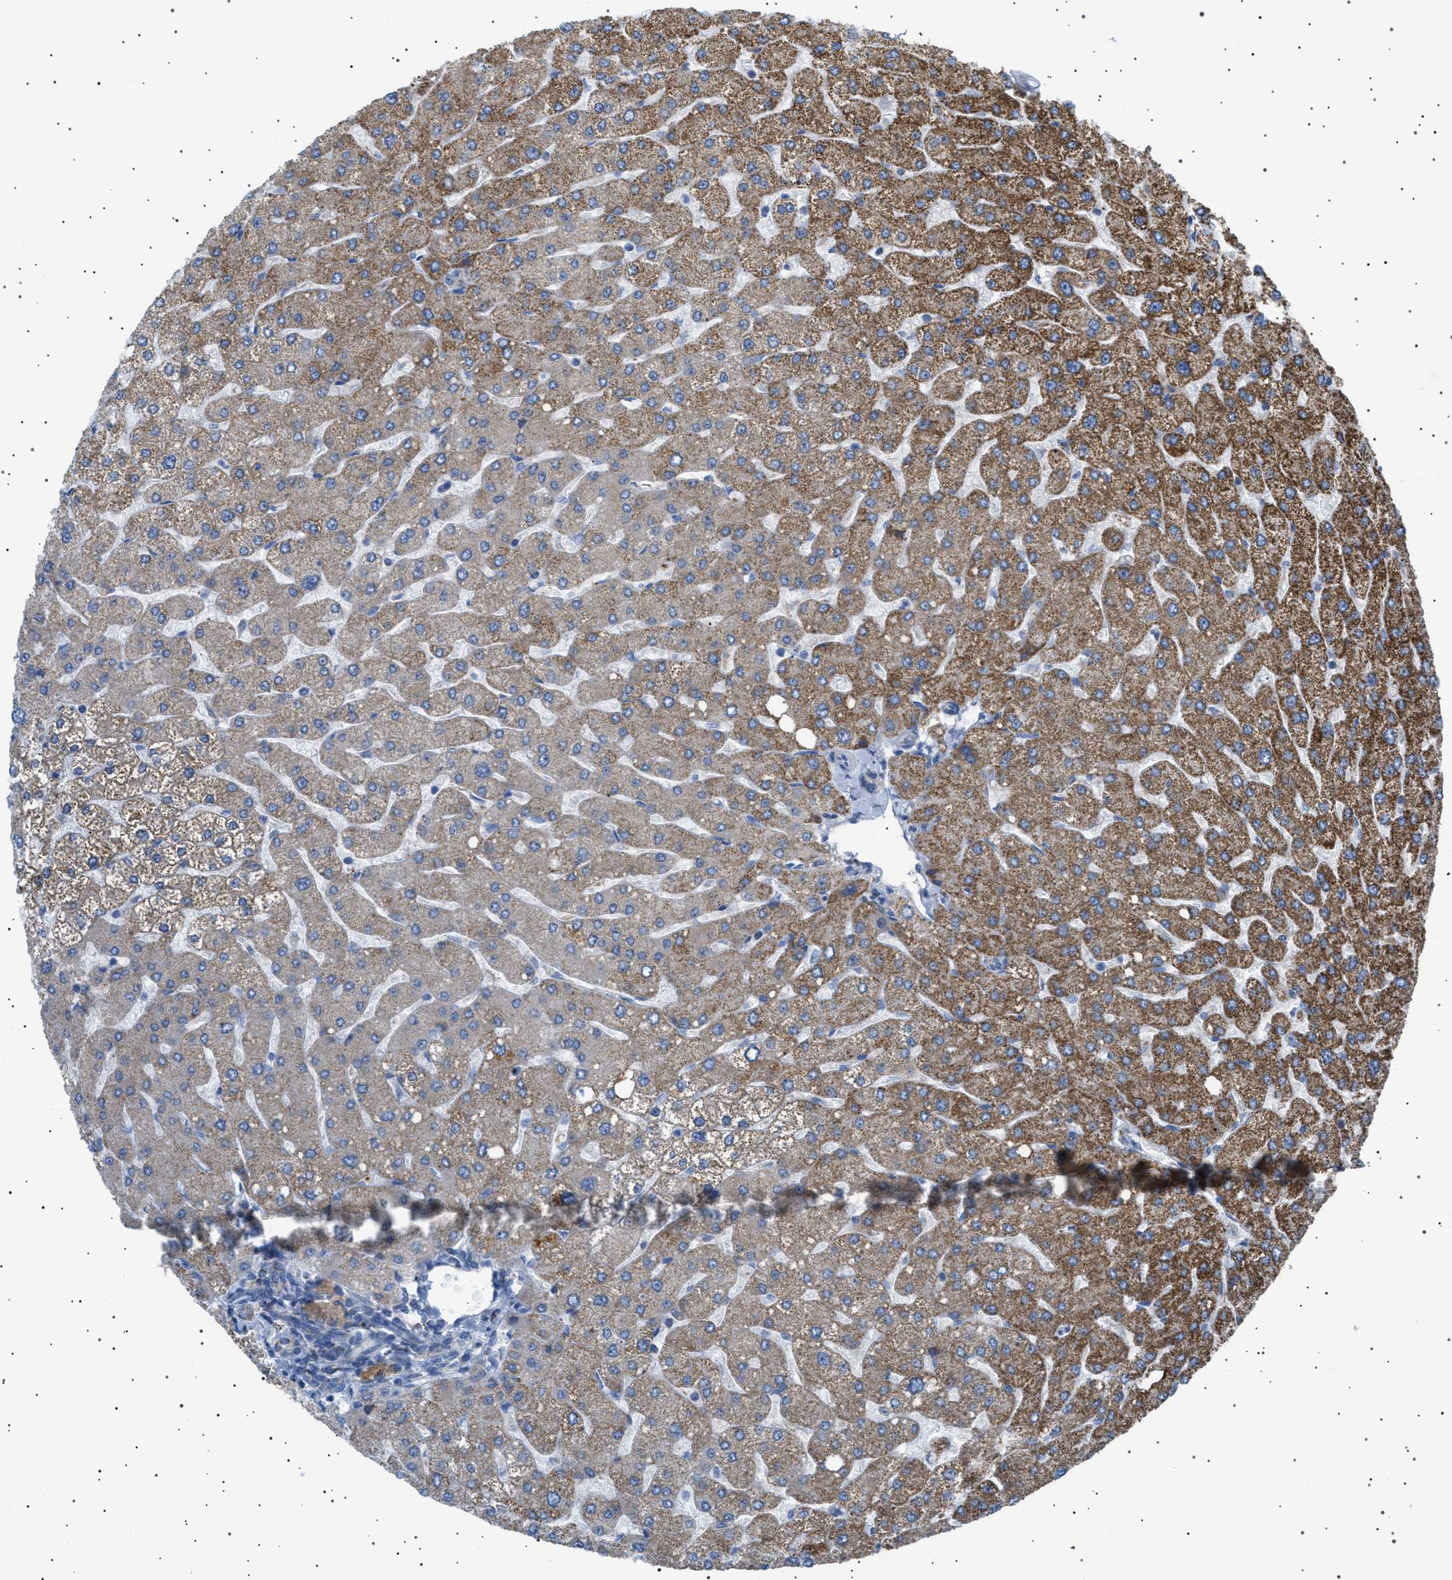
{"staining": {"intensity": "negative", "quantity": "none", "location": "none"}, "tissue": "liver", "cell_type": "Cholangiocytes", "image_type": "normal", "snomed": [{"axis": "morphology", "description": "Normal tissue, NOS"}, {"axis": "topography", "description": "Liver"}], "caption": "IHC histopathology image of unremarkable liver stained for a protein (brown), which reveals no expression in cholangiocytes.", "gene": "UBXN8", "patient": {"sex": "male", "age": 55}}